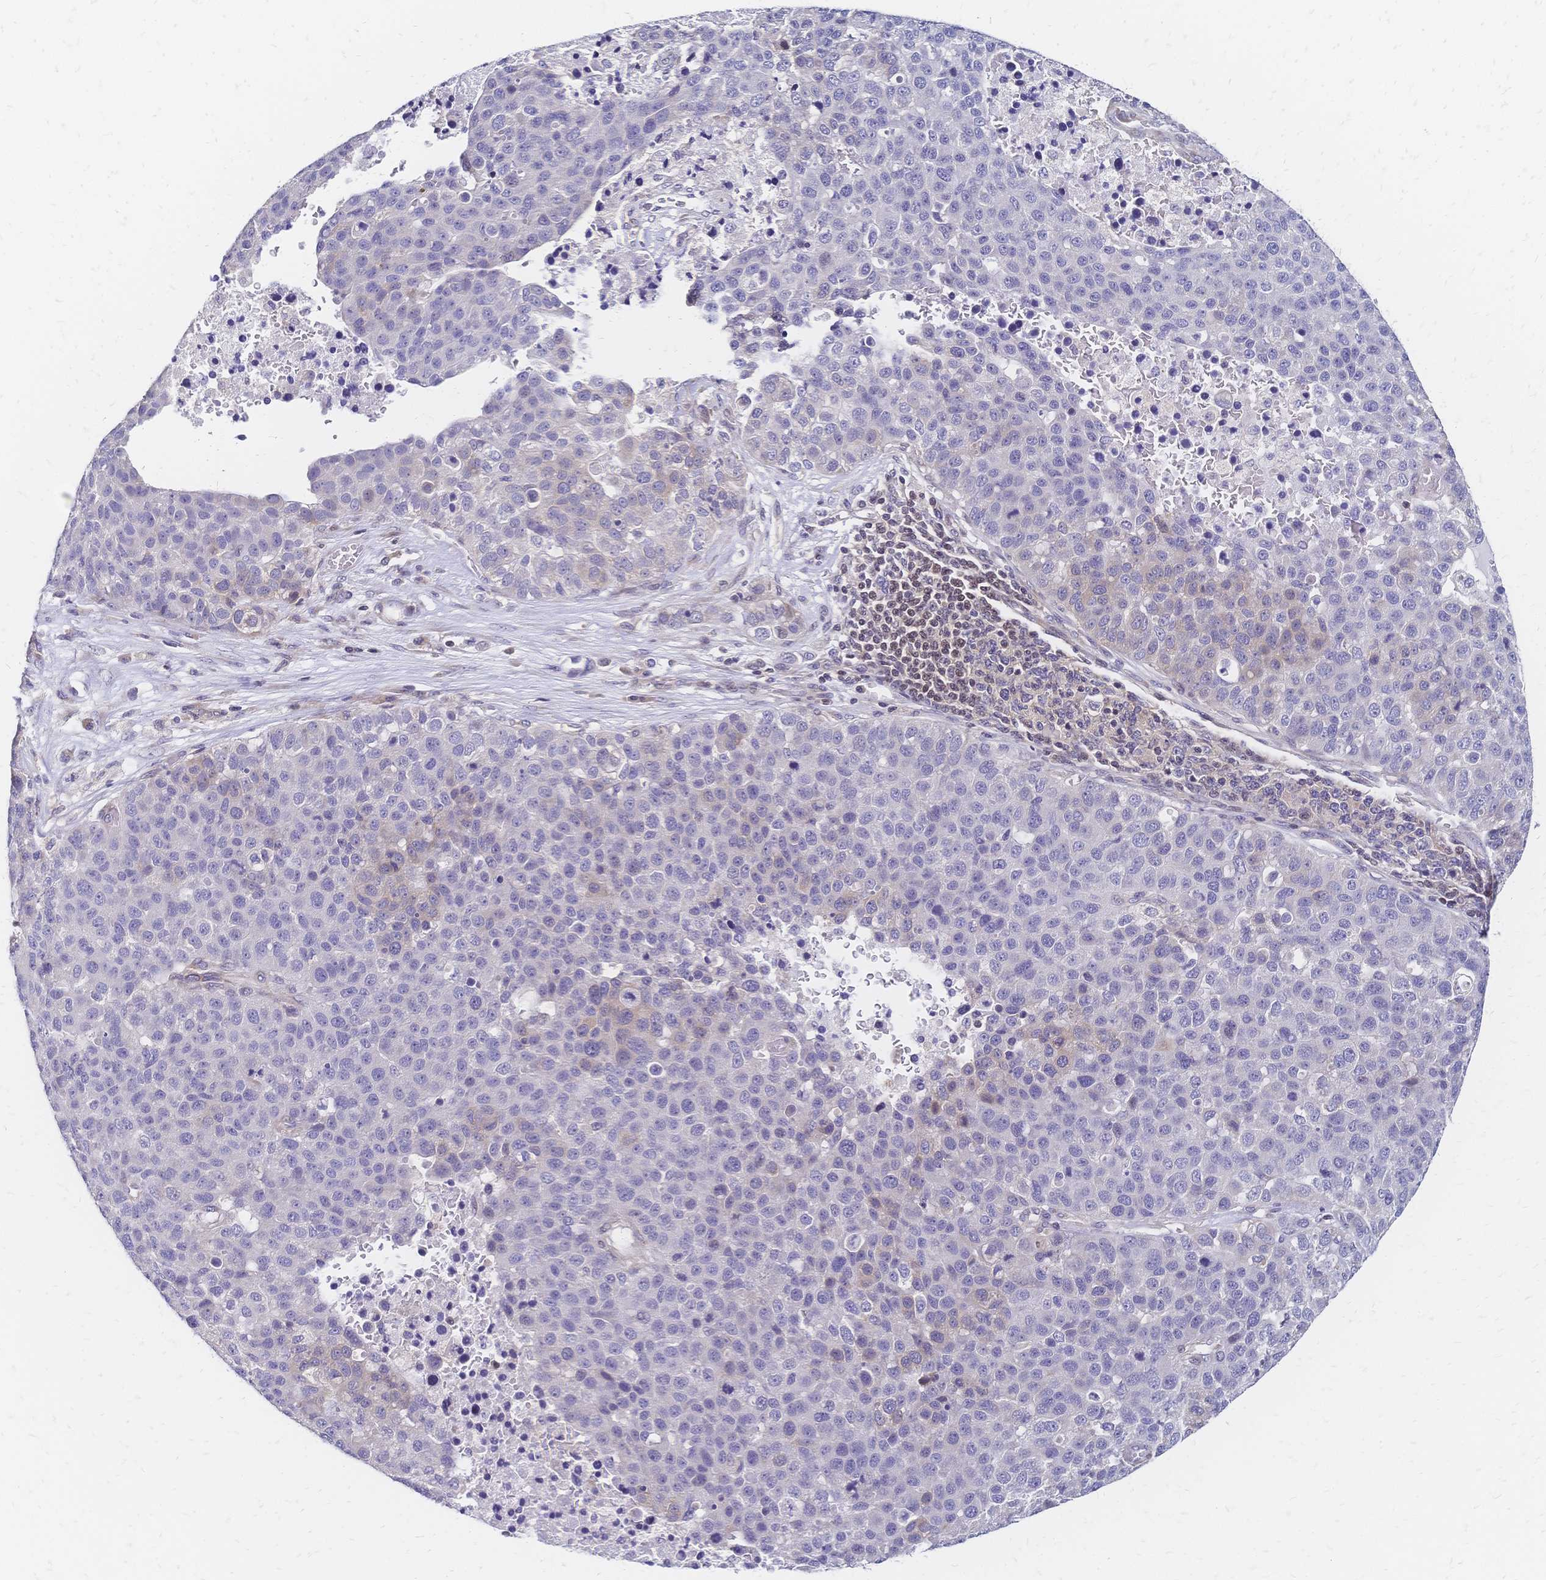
{"staining": {"intensity": "negative", "quantity": "none", "location": "none"}, "tissue": "pancreatic cancer", "cell_type": "Tumor cells", "image_type": "cancer", "snomed": [{"axis": "morphology", "description": "Adenocarcinoma, NOS"}, {"axis": "topography", "description": "Pancreas"}], "caption": "IHC histopathology image of human pancreatic adenocarcinoma stained for a protein (brown), which displays no staining in tumor cells.", "gene": "CBX7", "patient": {"sex": "female", "age": 61}}